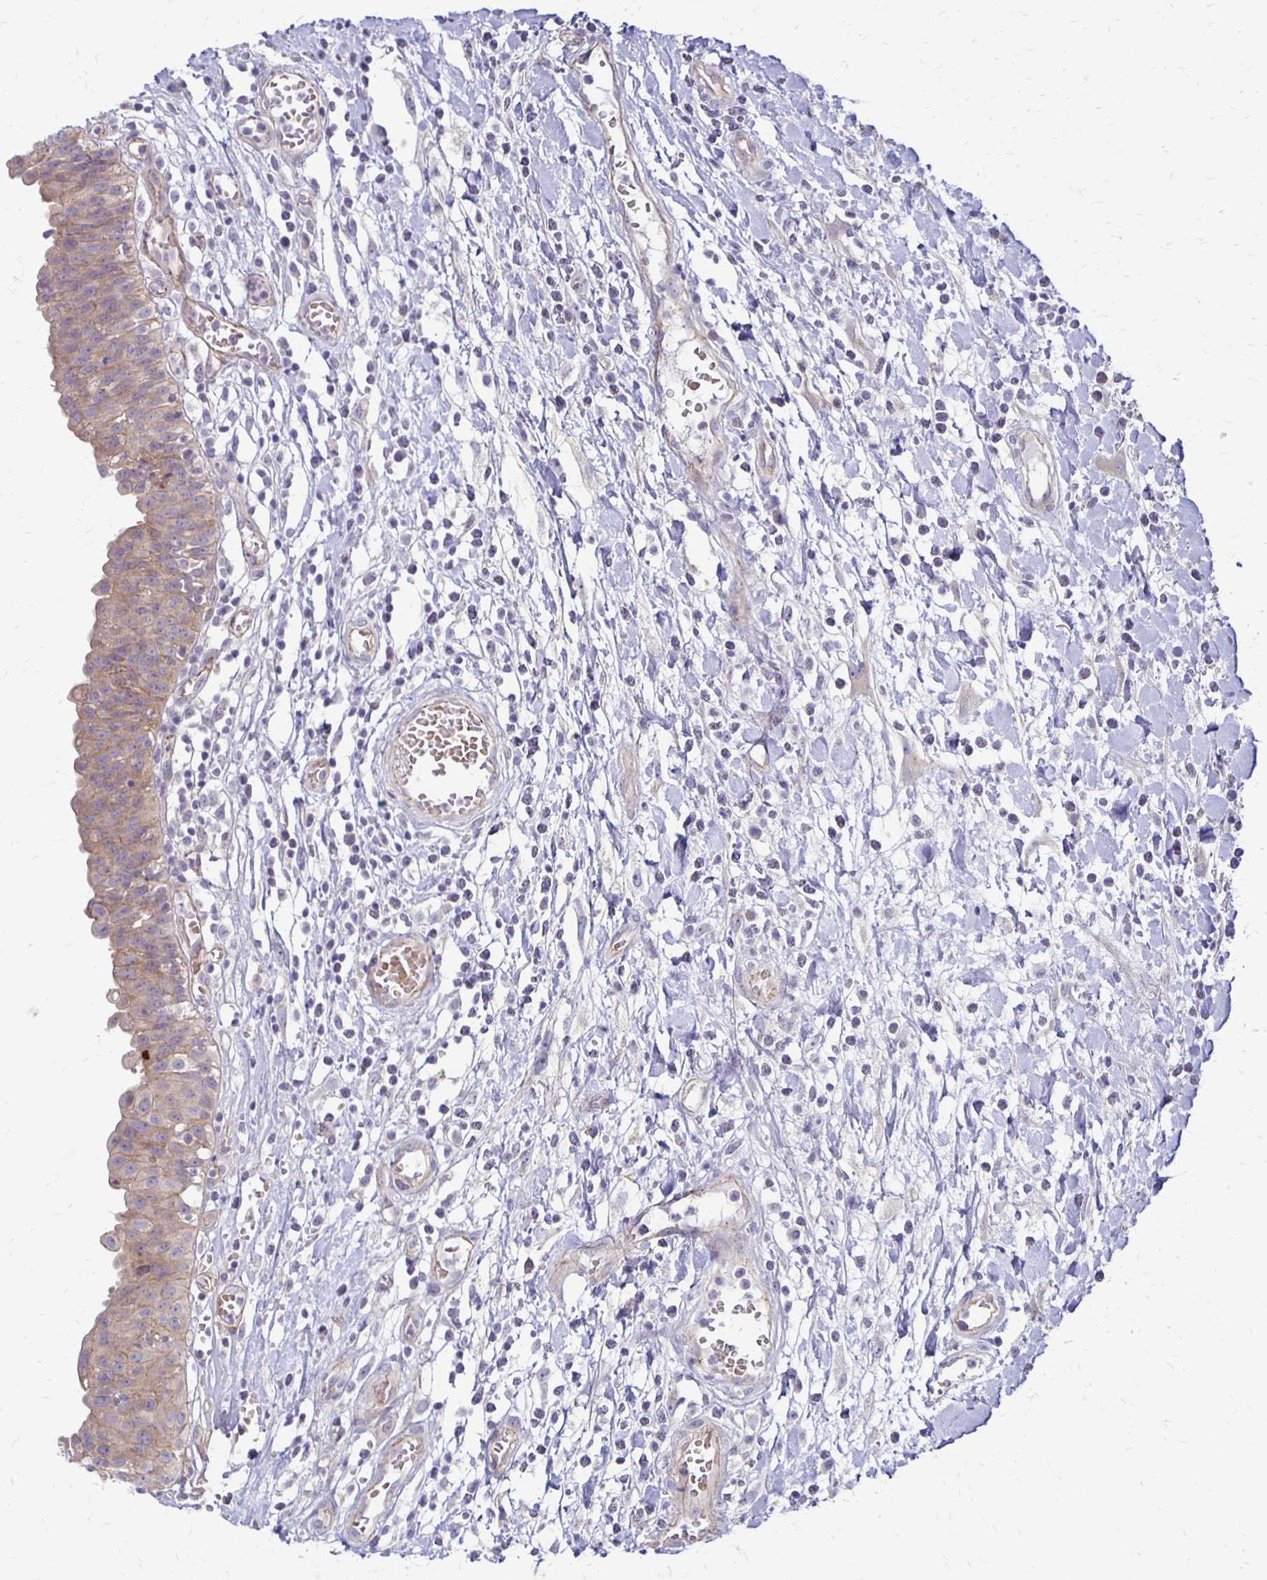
{"staining": {"intensity": "weak", "quantity": ">75%", "location": "cytoplasmic/membranous"}, "tissue": "urinary bladder", "cell_type": "Urothelial cells", "image_type": "normal", "snomed": [{"axis": "morphology", "description": "Normal tissue, NOS"}, {"axis": "topography", "description": "Urinary bladder"}], "caption": "A brown stain shows weak cytoplasmic/membranous expression of a protein in urothelial cells of normal urinary bladder.", "gene": "KATNBL1", "patient": {"sex": "male", "age": 64}}